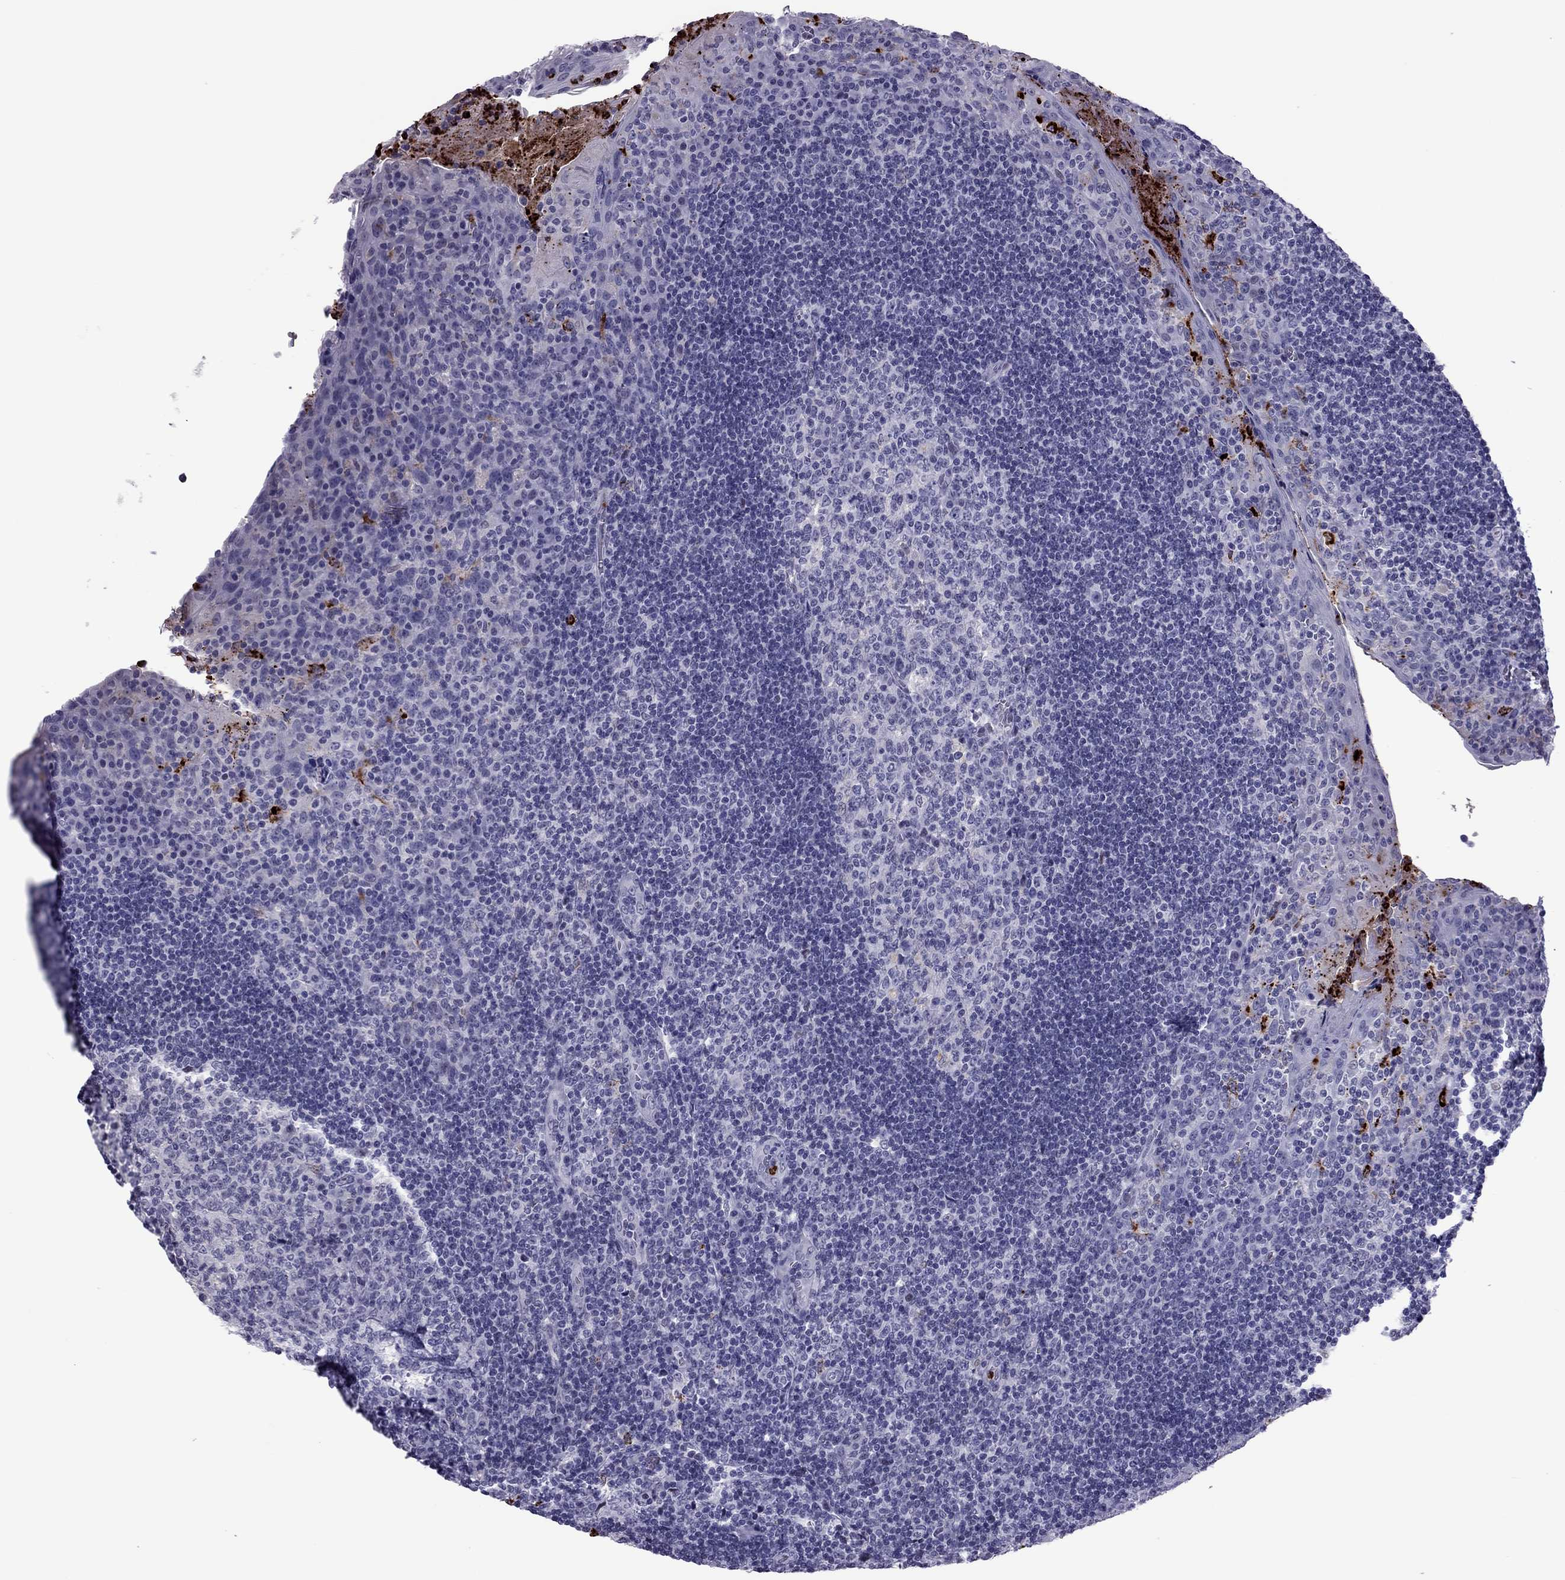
{"staining": {"intensity": "negative", "quantity": "none", "location": "none"}, "tissue": "tonsil", "cell_type": "Germinal center cells", "image_type": "normal", "snomed": [{"axis": "morphology", "description": "Normal tissue, NOS"}, {"axis": "topography", "description": "Tonsil"}], "caption": "The micrograph exhibits no significant expression in germinal center cells of tonsil. Brightfield microscopy of immunohistochemistry (IHC) stained with DAB (3,3'-diaminobenzidine) (brown) and hematoxylin (blue), captured at high magnification.", "gene": "CCL27", "patient": {"sex": "male", "age": 17}}